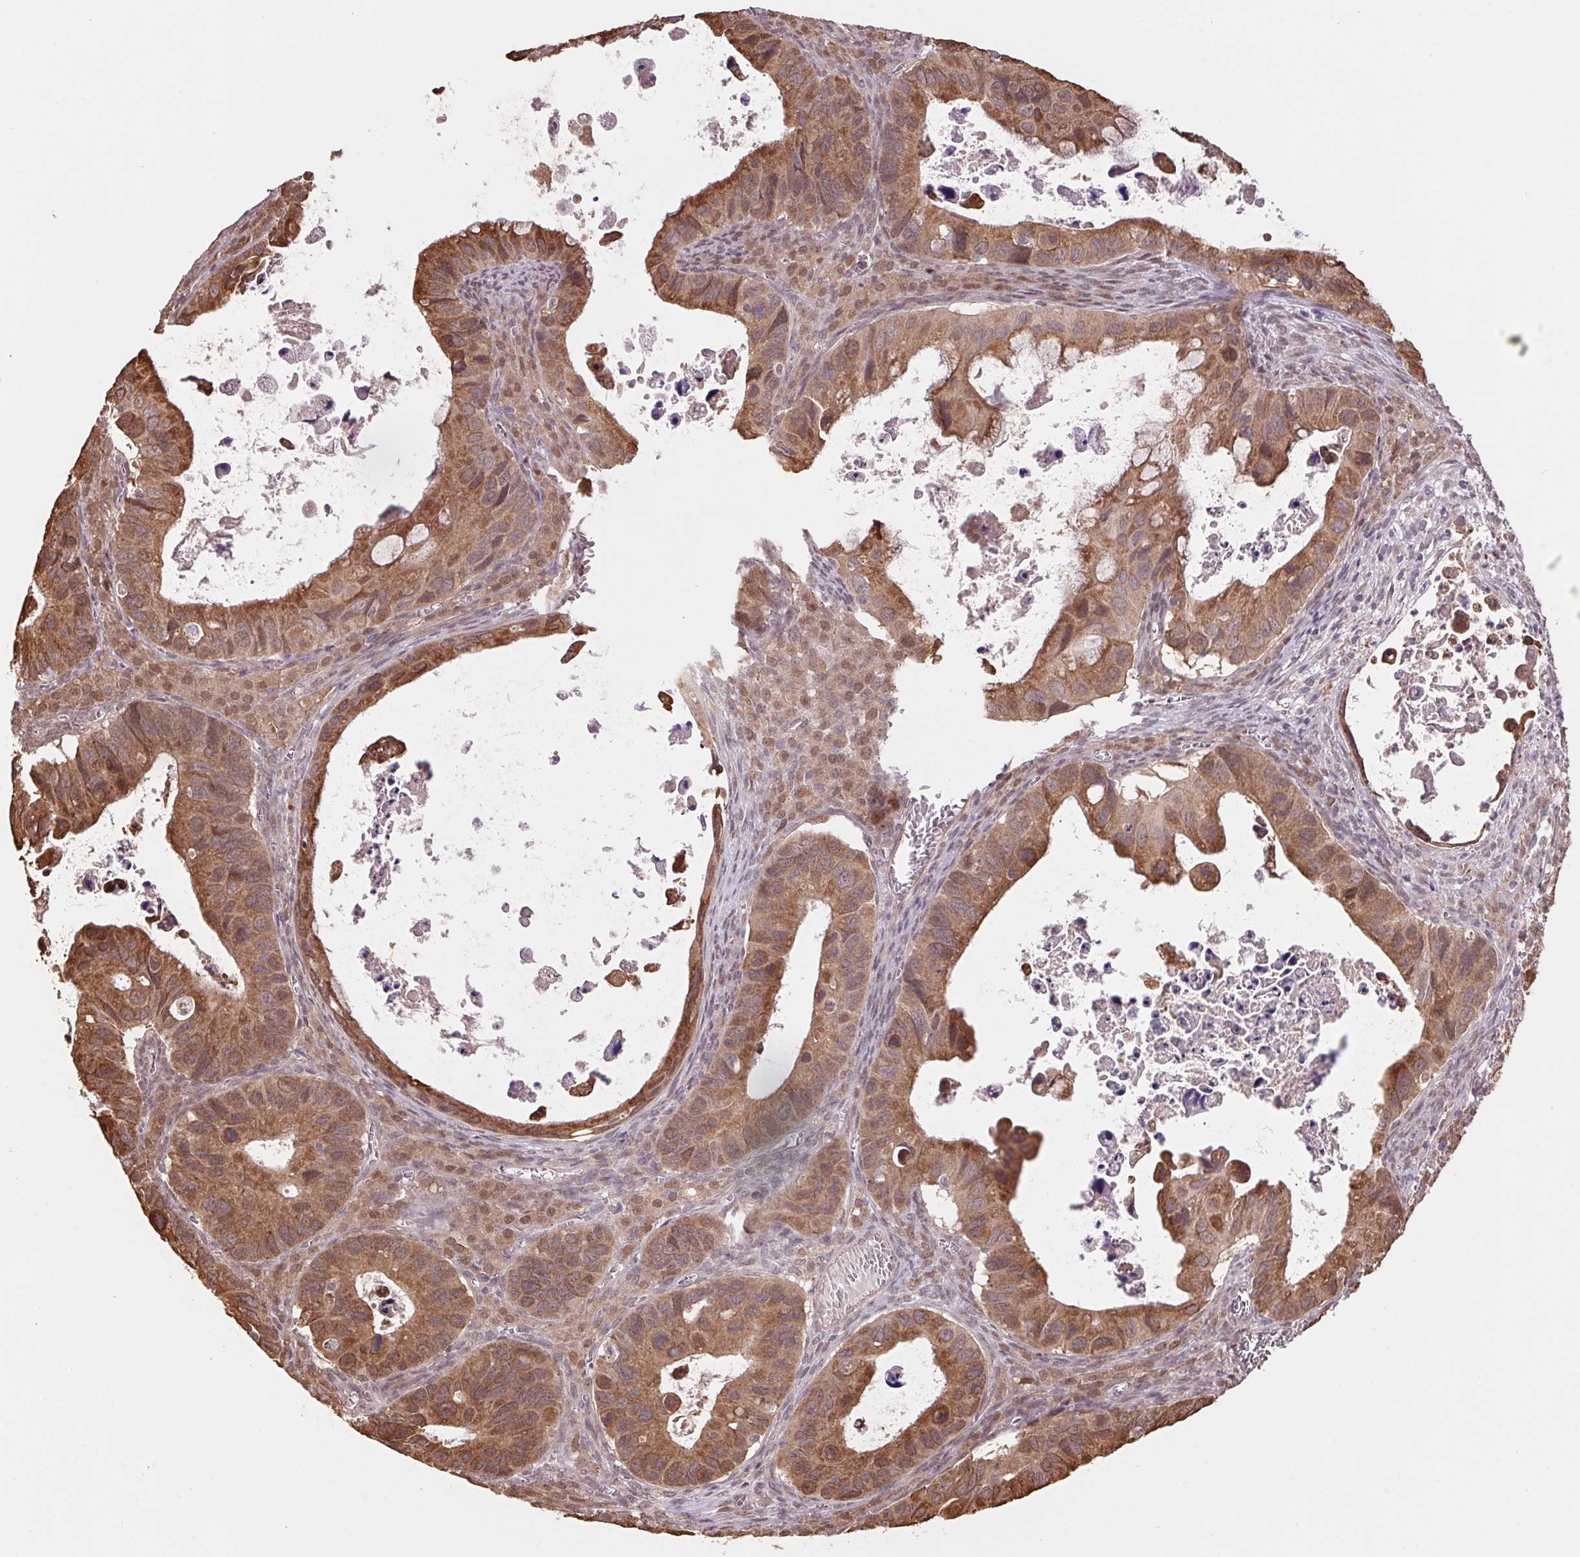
{"staining": {"intensity": "moderate", "quantity": ">75%", "location": "cytoplasmic/membranous,nuclear"}, "tissue": "ovarian cancer", "cell_type": "Tumor cells", "image_type": "cancer", "snomed": [{"axis": "morphology", "description": "Cystadenocarcinoma, mucinous, NOS"}, {"axis": "topography", "description": "Ovary"}], "caption": "Immunohistochemical staining of human ovarian mucinous cystadenocarcinoma exhibits moderate cytoplasmic/membranous and nuclear protein staining in approximately >75% of tumor cells.", "gene": "CUTA", "patient": {"sex": "female", "age": 64}}